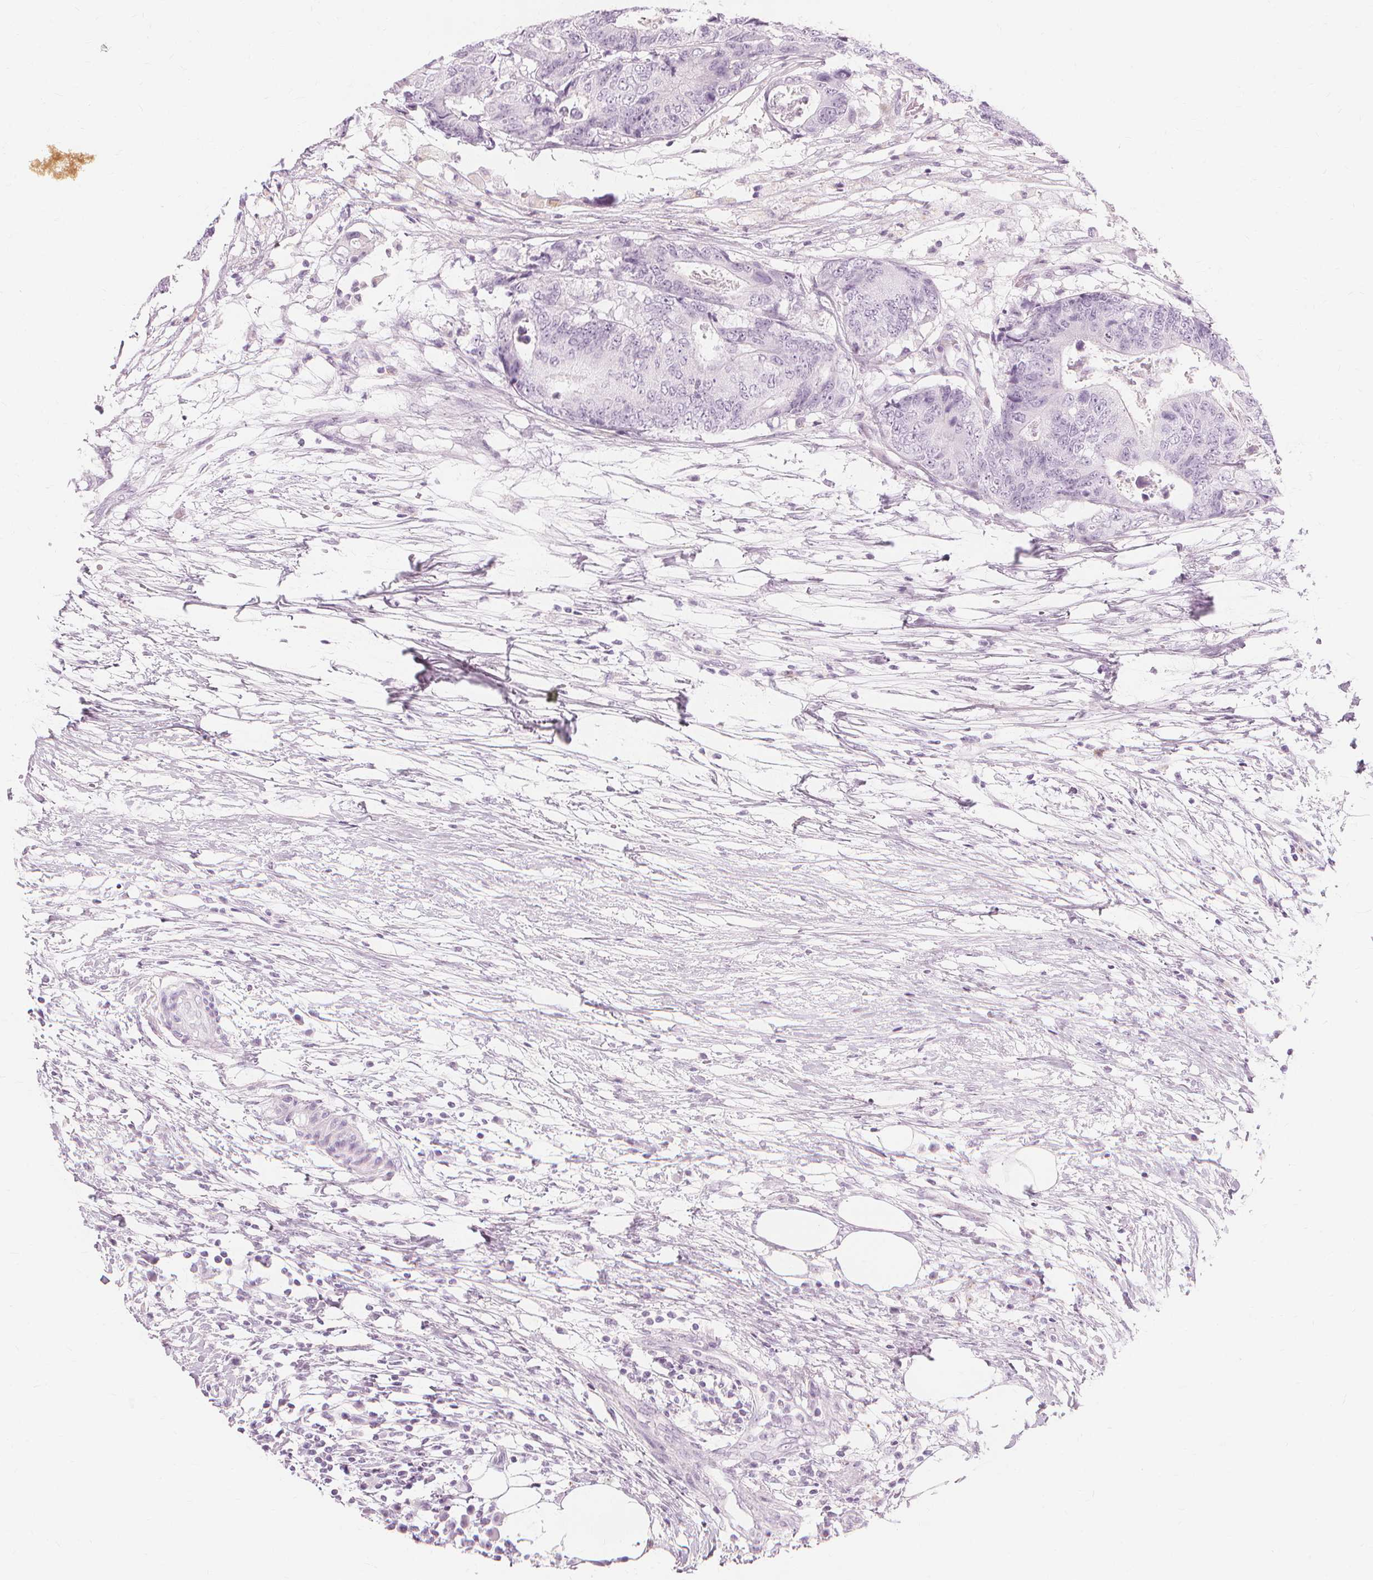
{"staining": {"intensity": "negative", "quantity": "none", "location": "none"}, "tissue": "colorectal cancer", "cell_type": "Tumor cells", "image_type": "cancer", "snomed": [{"axis": "morphology", "description": "Adenocarcinoma, NOS"}, {"axis": "topography", "description": "Colon"}], "caption": "Human colorectal cancer (adenocarcinoma) stained for a protein using immunohistochemistry displays no staining in tumor cells.", "gene": "TFF1", "patient": {"sex": "female", "age": 48}}